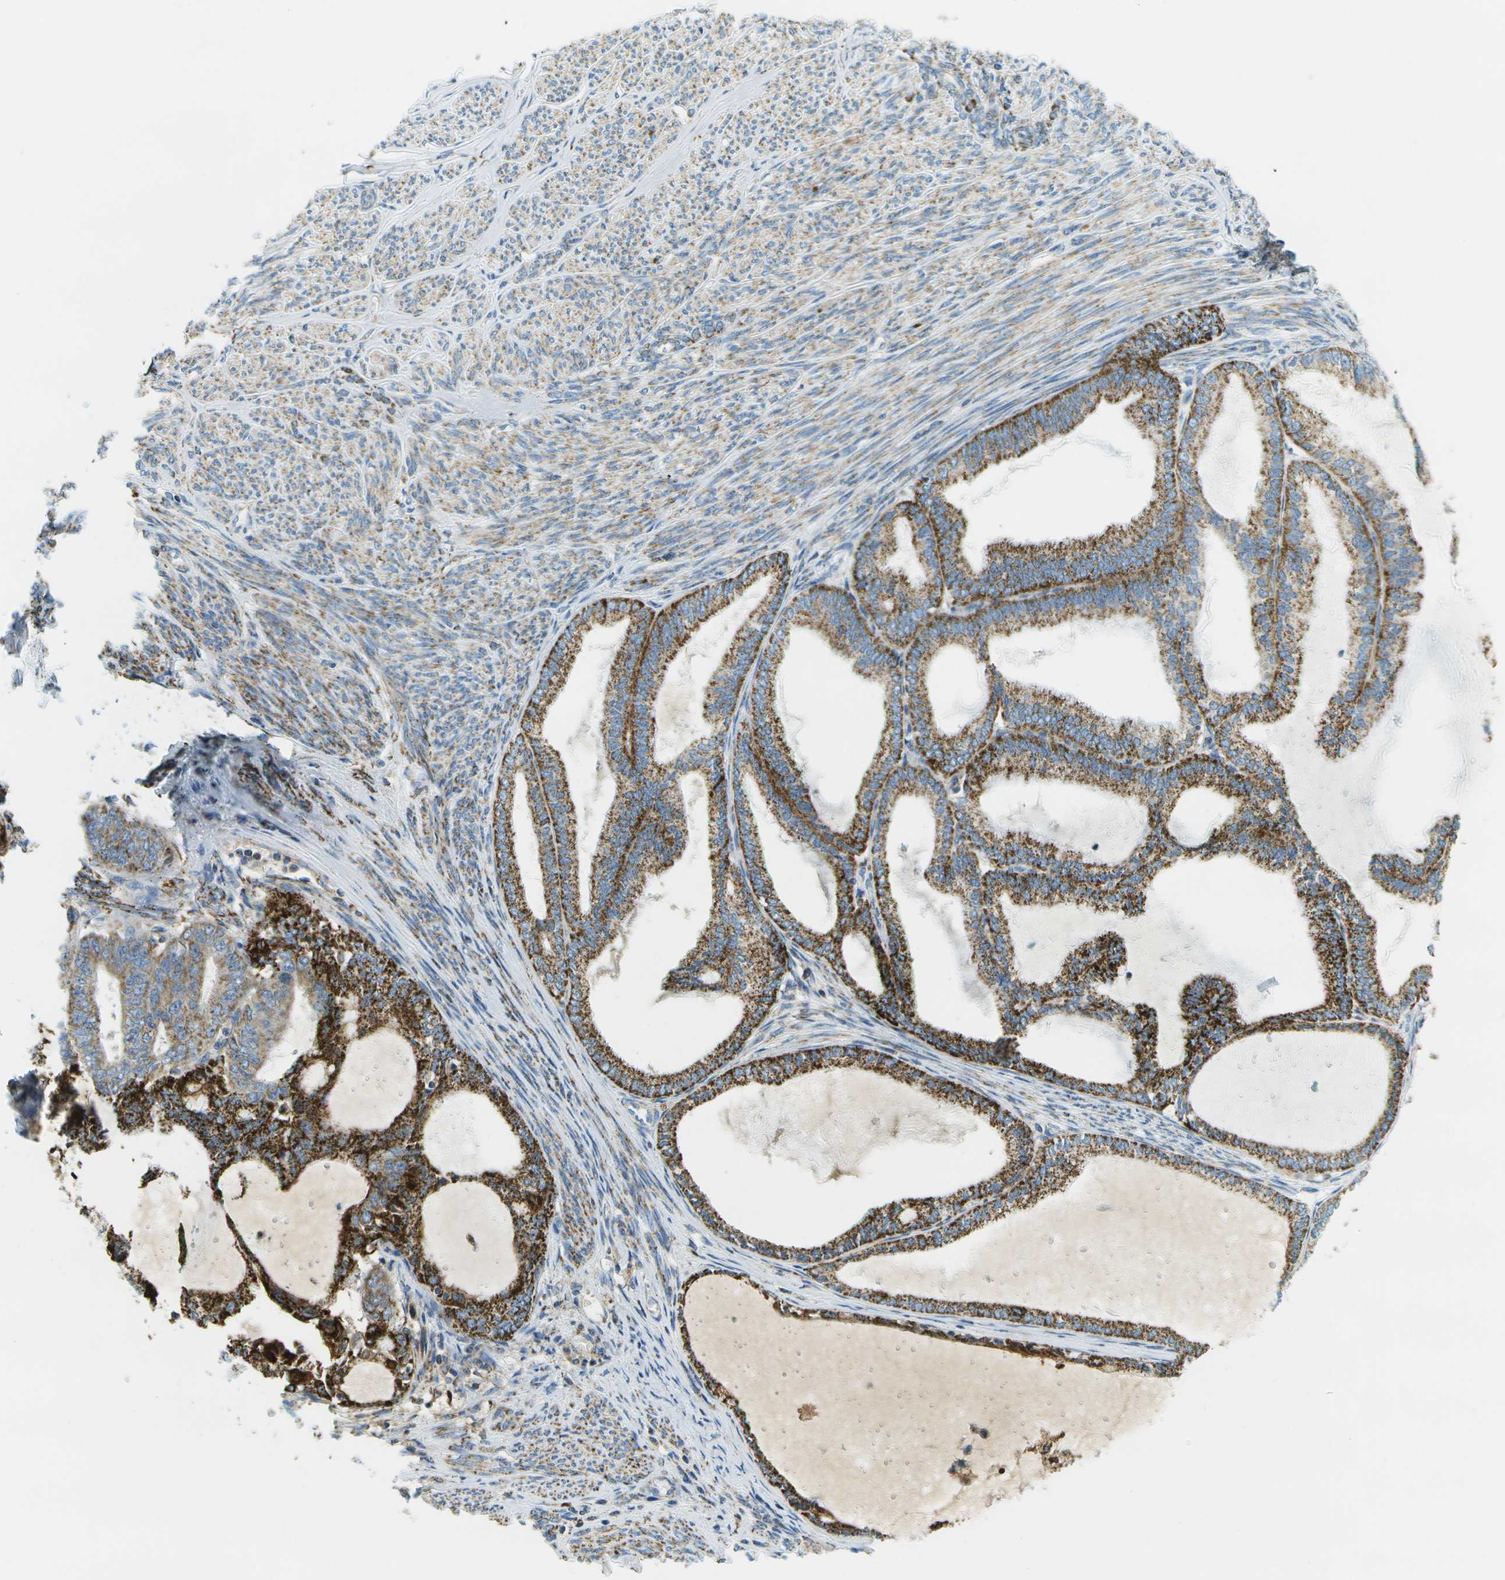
{"staining": {"intensity": "strong", "quantity": "25%-75%", "location": "cytoplasmic/membranous"}, "tissue": "endometrial cancer", "cell_type": "Tumor cells", "image_type": "cancer", "snomed": [{"axis": "morphology", "description": "Adenocarcinoma, NOS"}, {"axis": "topography", "description": "Endometrium"}], "caption": "Protein staining of endometrial adenocarcinoma tissue demonstrates strong cytoplasmic/membranous positivity in approximately 25%-75% of tumor cells. Ihc stains the protein in brown and the nuclei are stained blue.", "gene": "HLCS", "patient": {"sex": "female", "age": 86}}